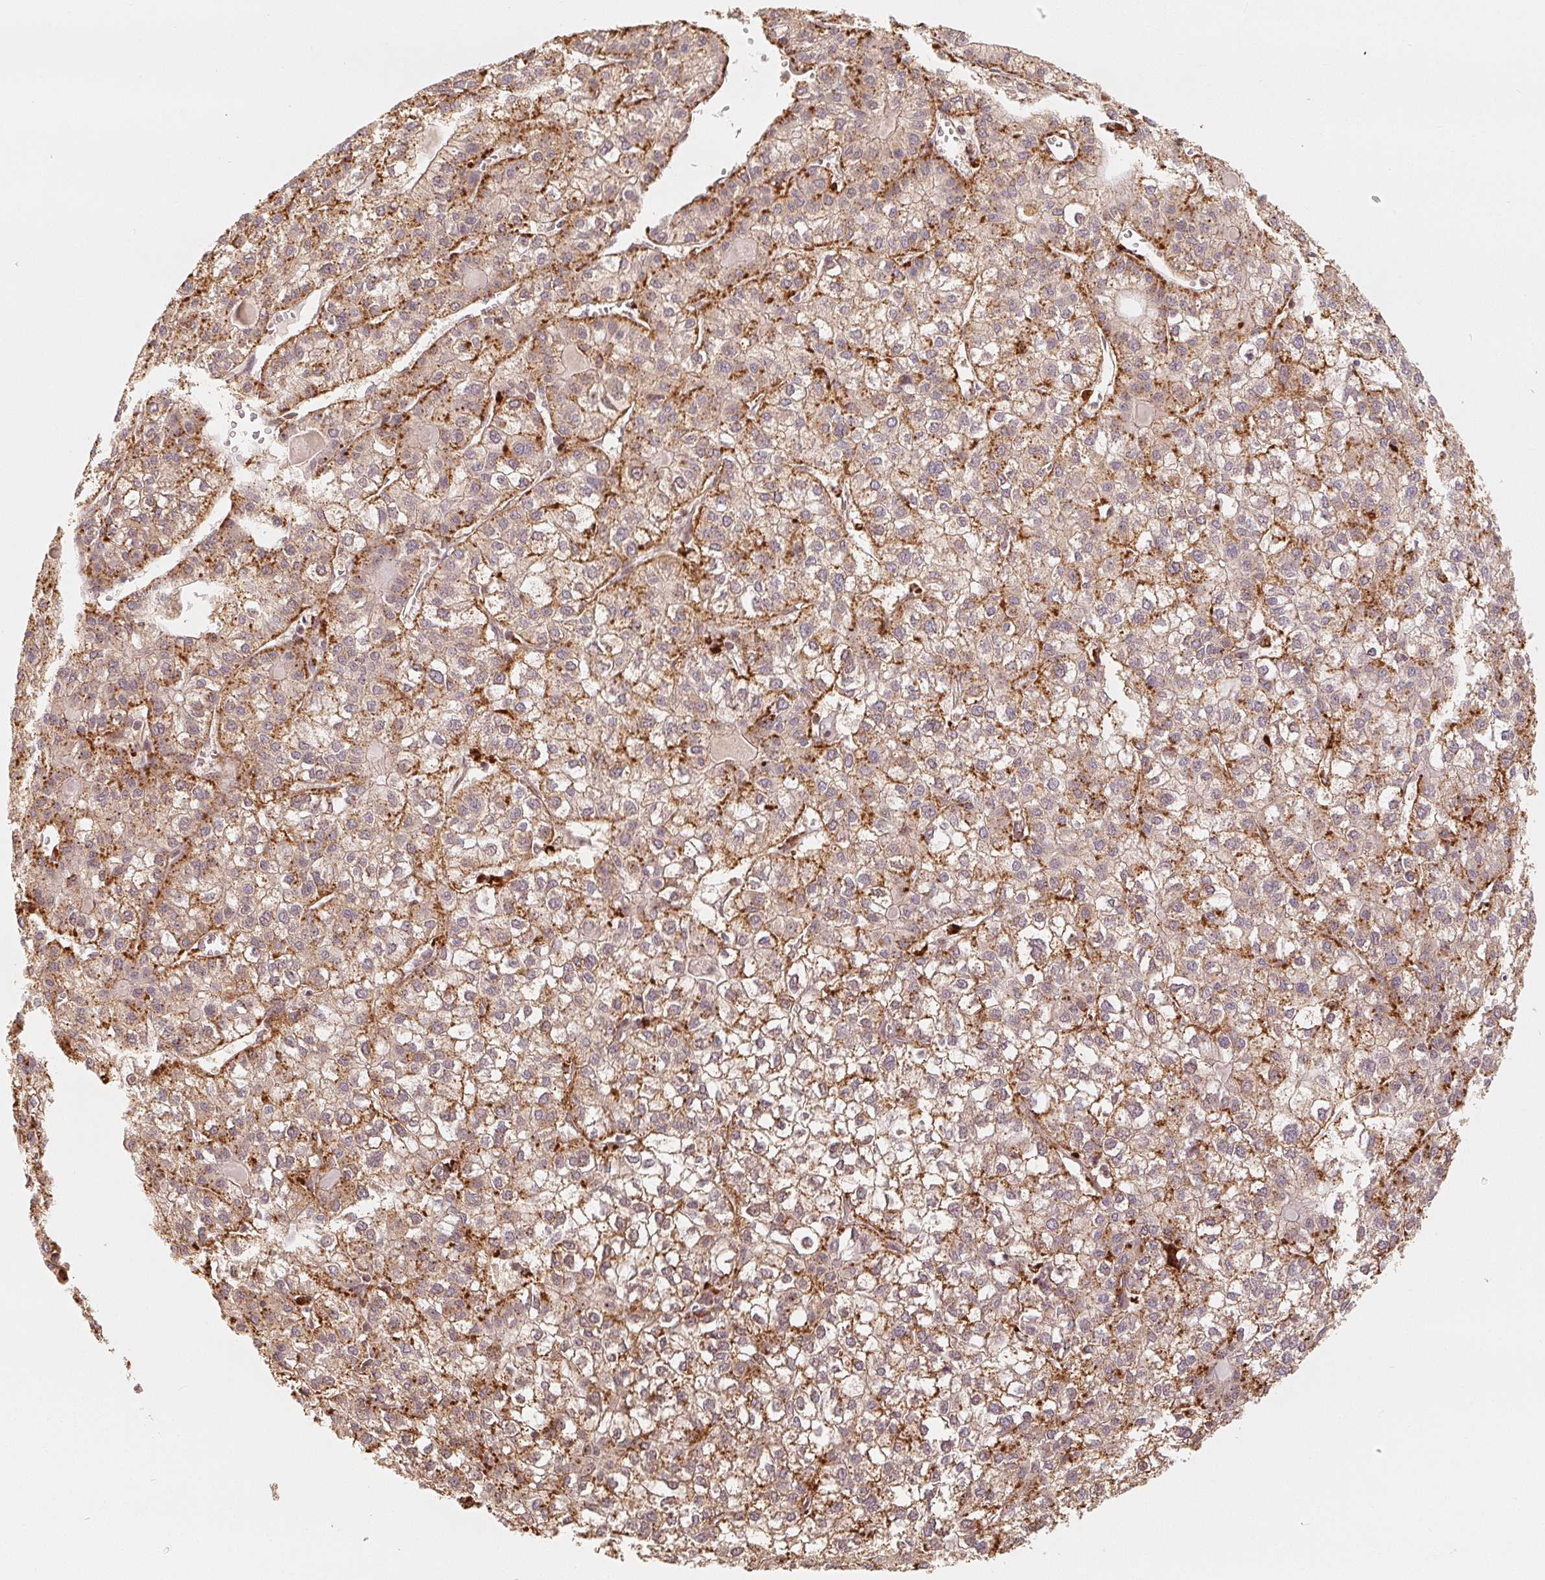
{"staining": {"intensity": "moderate", "quantity": ">75%", "location": "cytoplasmic/membranous"}, "tissue": "liver cancer", "cell_type": "Tumor cells", "image_type": "cancer", "snomed": [{"axis": "morphology", "description": "Carcinoma, Hepatocellular, NOS"}, {"axis": "topography", "description": "Liver"}], "caption": "Liver hepatocellular carcinoma stained with immunohistochemistry reveals moderate cytoplasmic/membranous expression in about >75% of tumor cells.", "gene": "GUSB", "patient": {"sex": "female", "age": 43}}